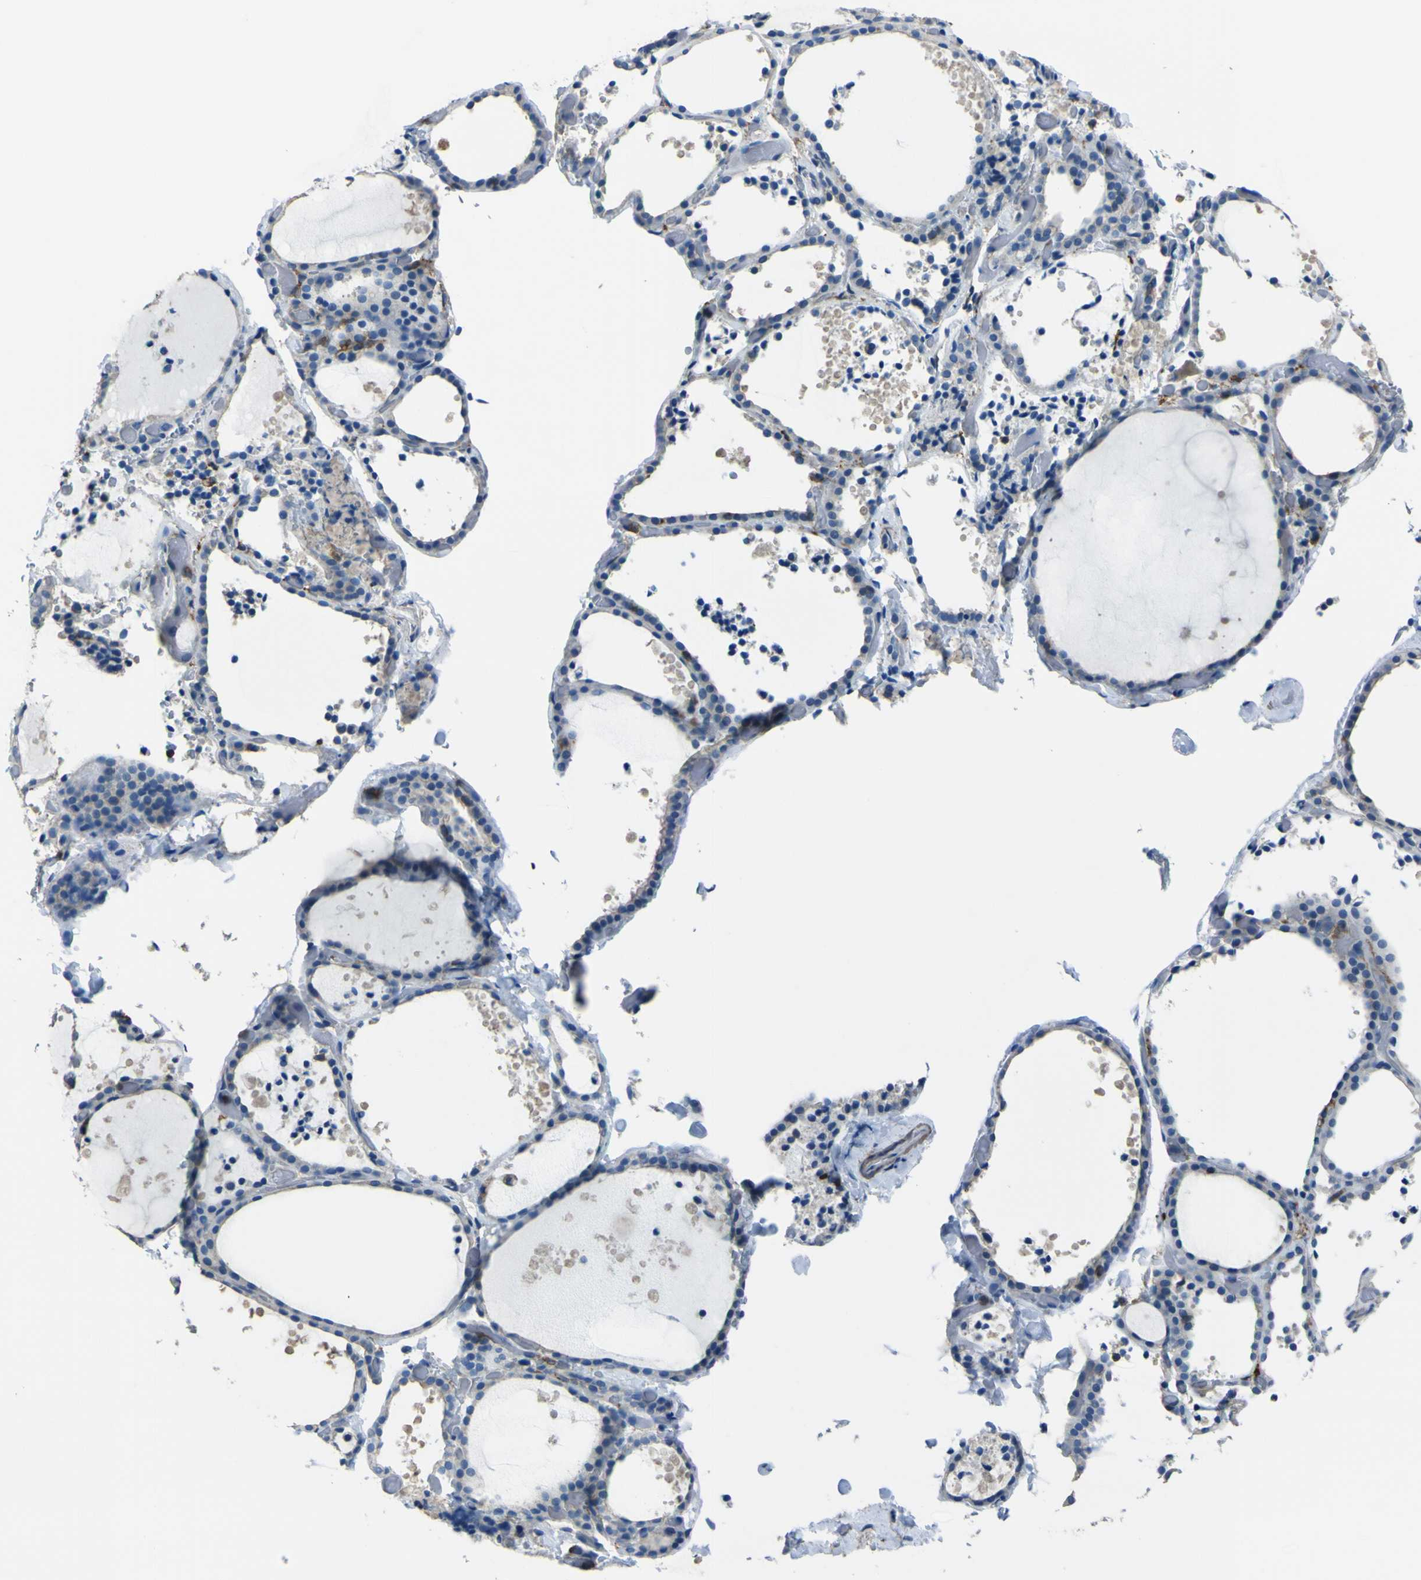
{"staining": {"intensity": "negative", "quantity": "none", "location": "none"}, "tissue": "thyroid gland", "cell_type": "Glandular cells", "image_type": "normal", "snomed": [{"axis": "morphology", "description": "Normal tissue, NOS"}, {"axis": "topography", "description": "Thyroid gland"}], "caption": "Immunohistochemical staining of unremarkable human thyroid gland reveals no significant staining in glandular cells. (DAB (3,3'-diaminobenzidine) immunohistochemistry (IHC), high magnification).", "gene": "LAIR1", "patient": {"sex": "female", "age": 44}}